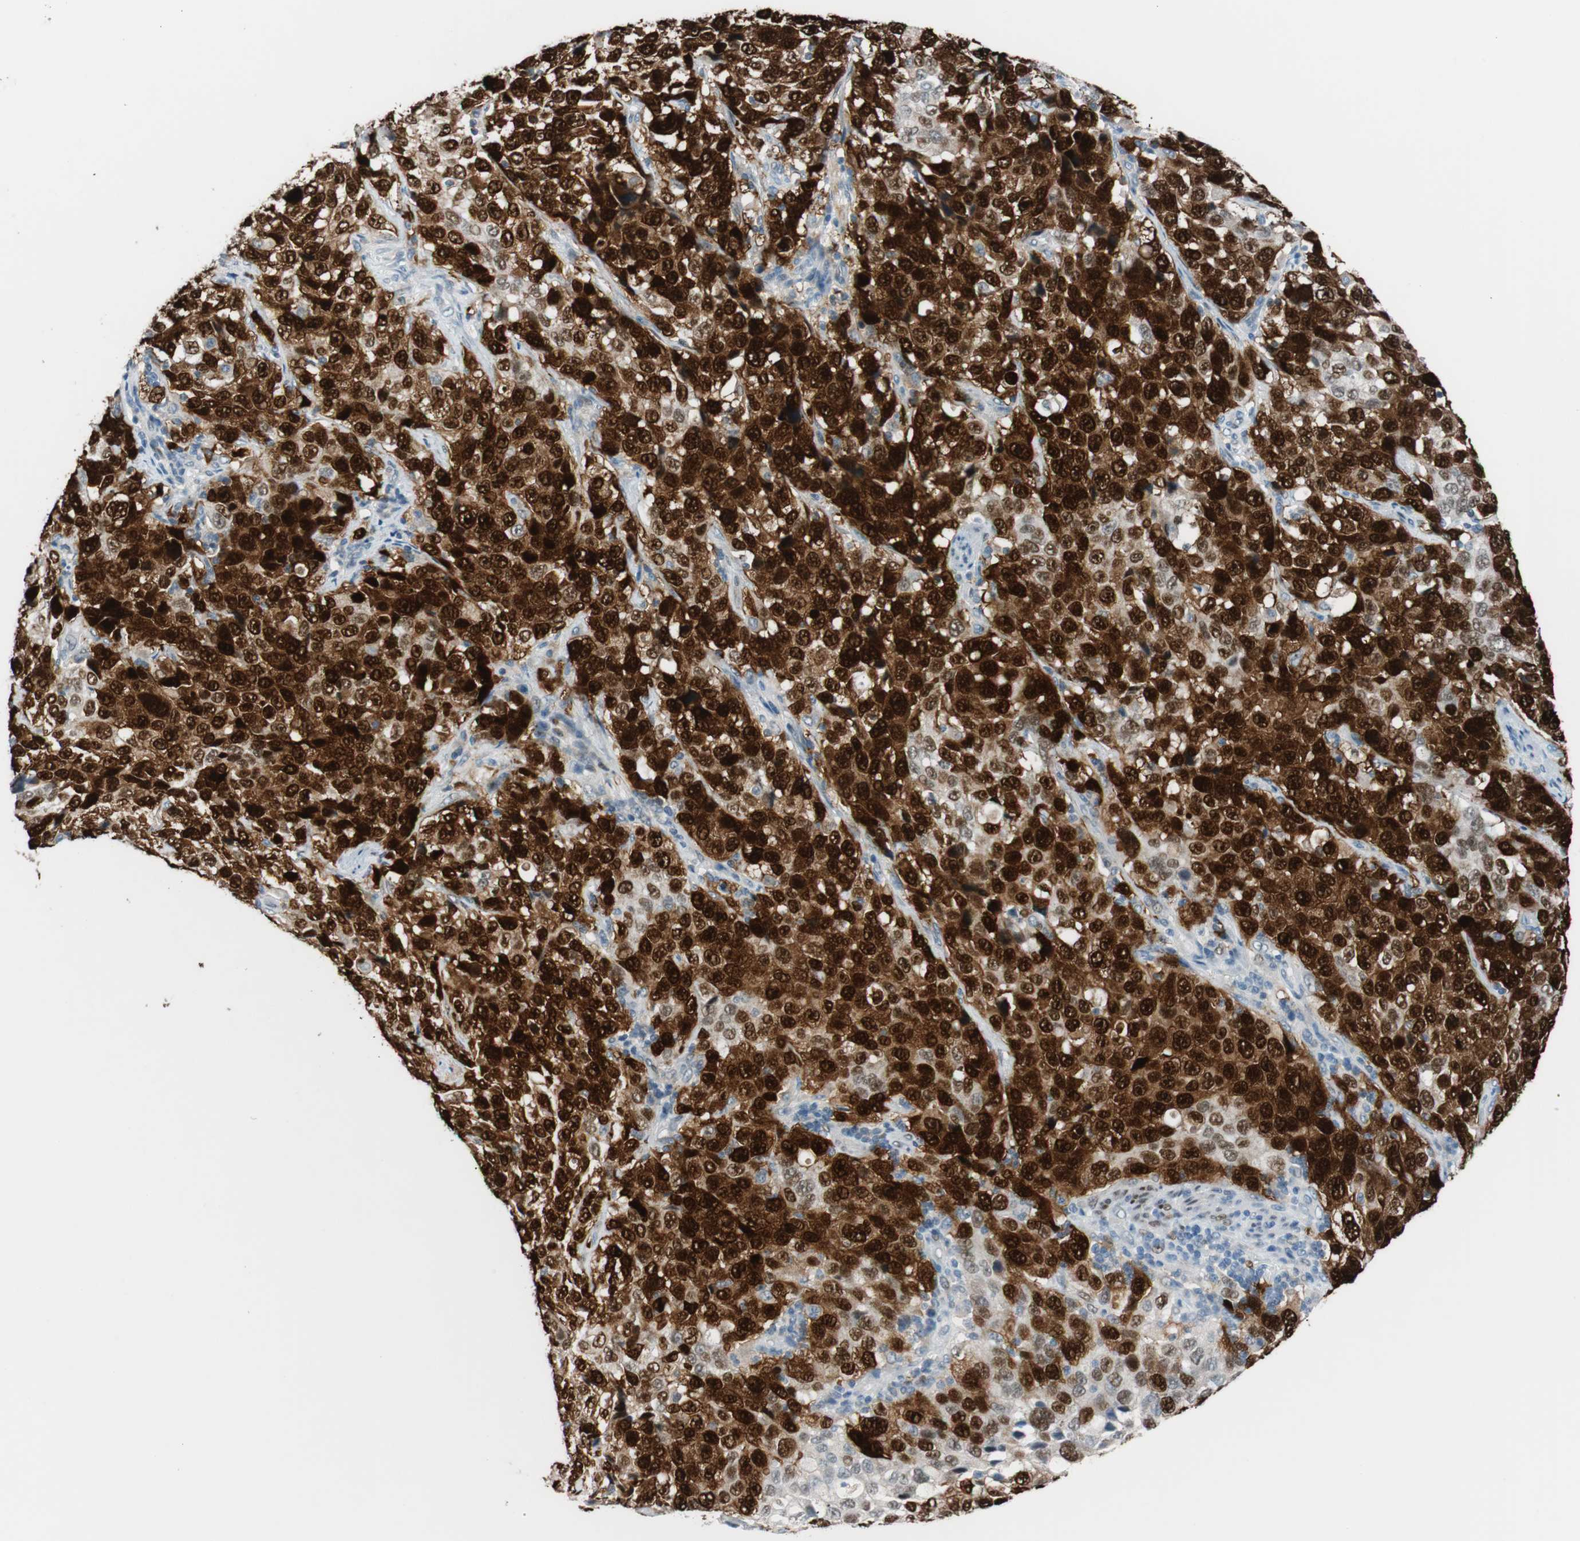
{"staining": {"intensity": "strong", "quantity": ">75%", "location": "nuclear"}, "tissue": "stomach cancer", "cell_type": "Tumor cells", "image_type": "cancer", "snomed": [{"axis": "morphology", "description": "Normal tissue, NOS"}, {"axis": "morphology", "description": "Adenocarcinoma, NOS"}, {"axis": "topography", "description": "Stomach"}], "caption": "Immunohistochemistry (DAB) staining of human stomach adenocarcinoma shows strong nuclear protein expression in about >75% of tumor cells.", "gene": "FOSL1", "patient": {"sex": "male", "age": 48}}